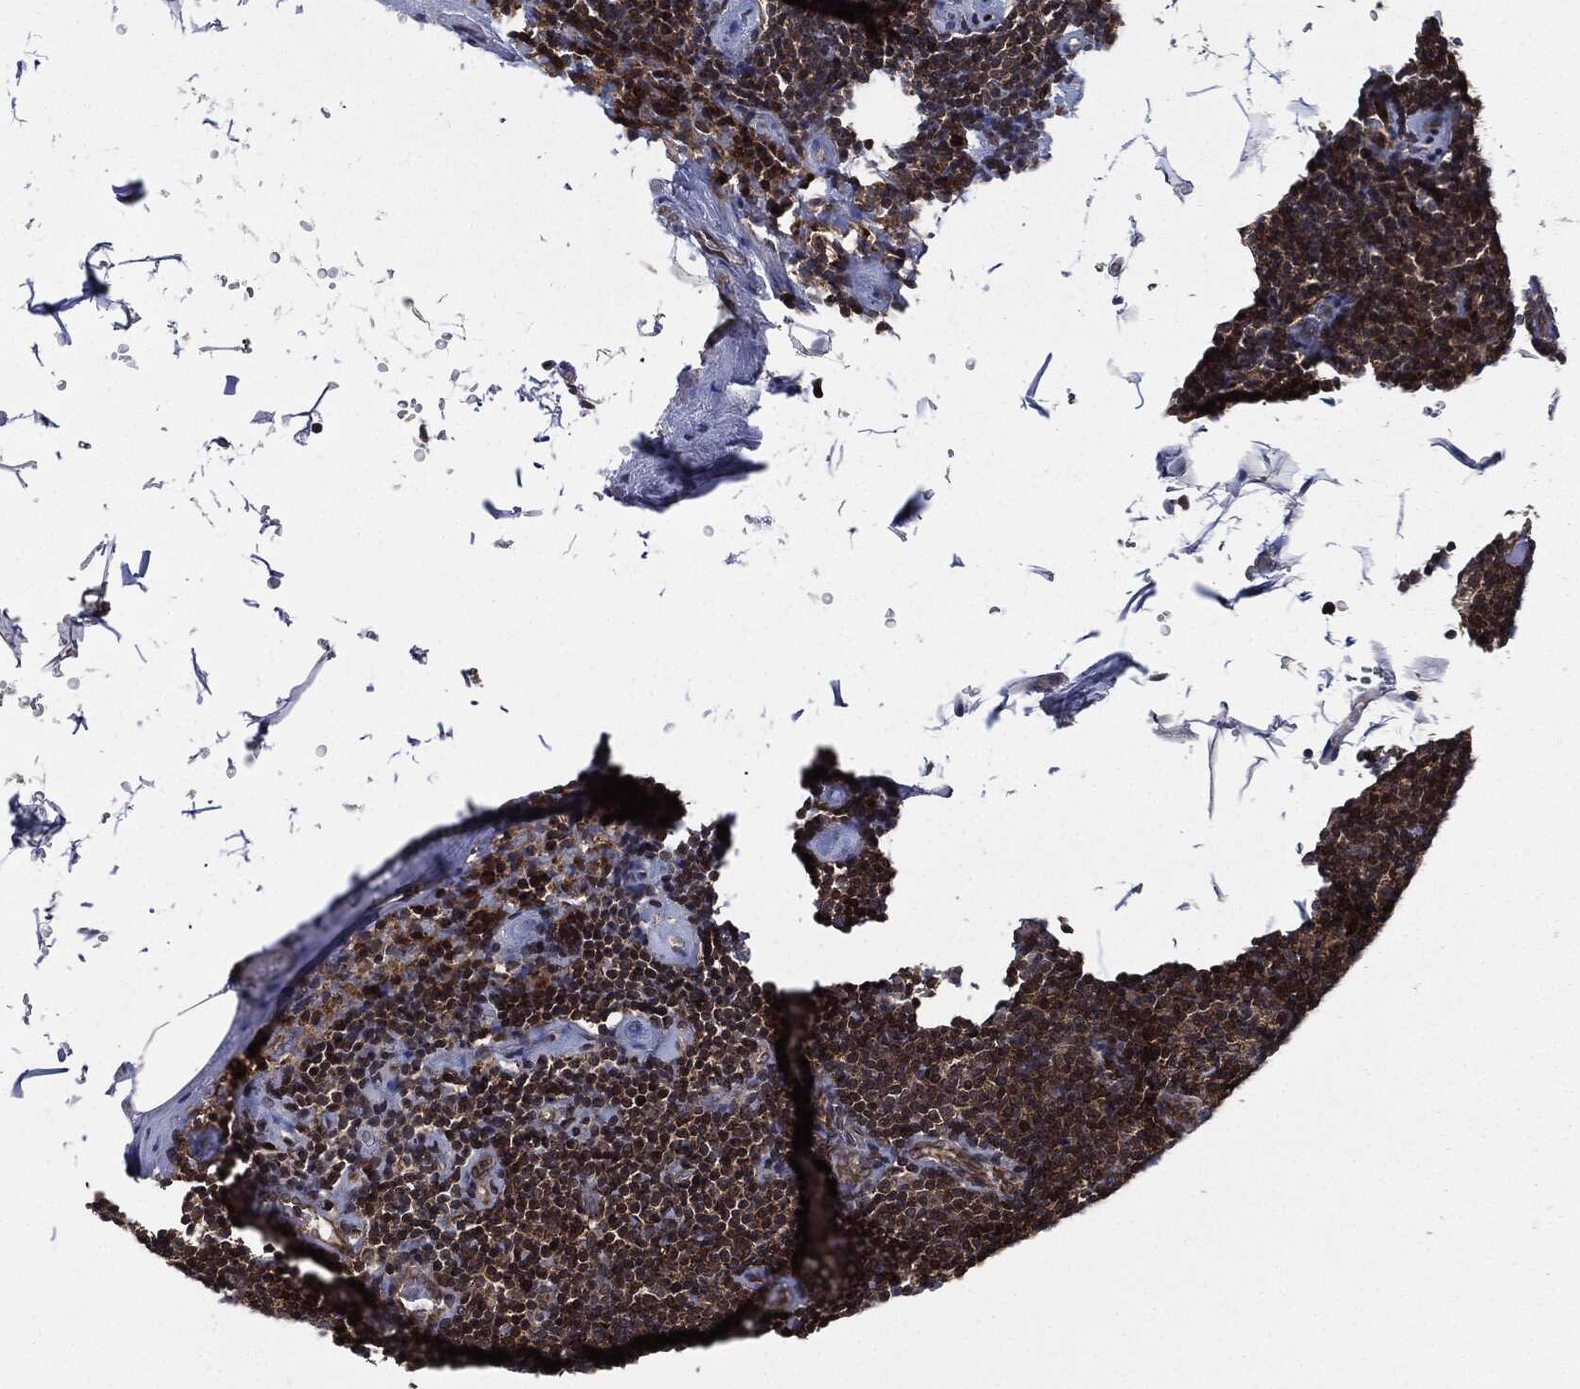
{"staining": {"intensity": "strong", "quantity": ">75%", "location": "cytoplasmic/membranous"}, "tissue": "lymphoma", "cell_type": "Tumor cells", "image_type": "cancer", "snomed": [{"axis": "morphology", "description": "Malignant lymphoma, non-Hodgkin's type, Low grade"}, {"axis": "topography", "description": "Lymph node"}], "caption": "Lymphoma stained with a protein marker demonstrates strong staining in tumor cells.", "gene": "UBR1", "patient": {"sex": "male", "age": 81}}